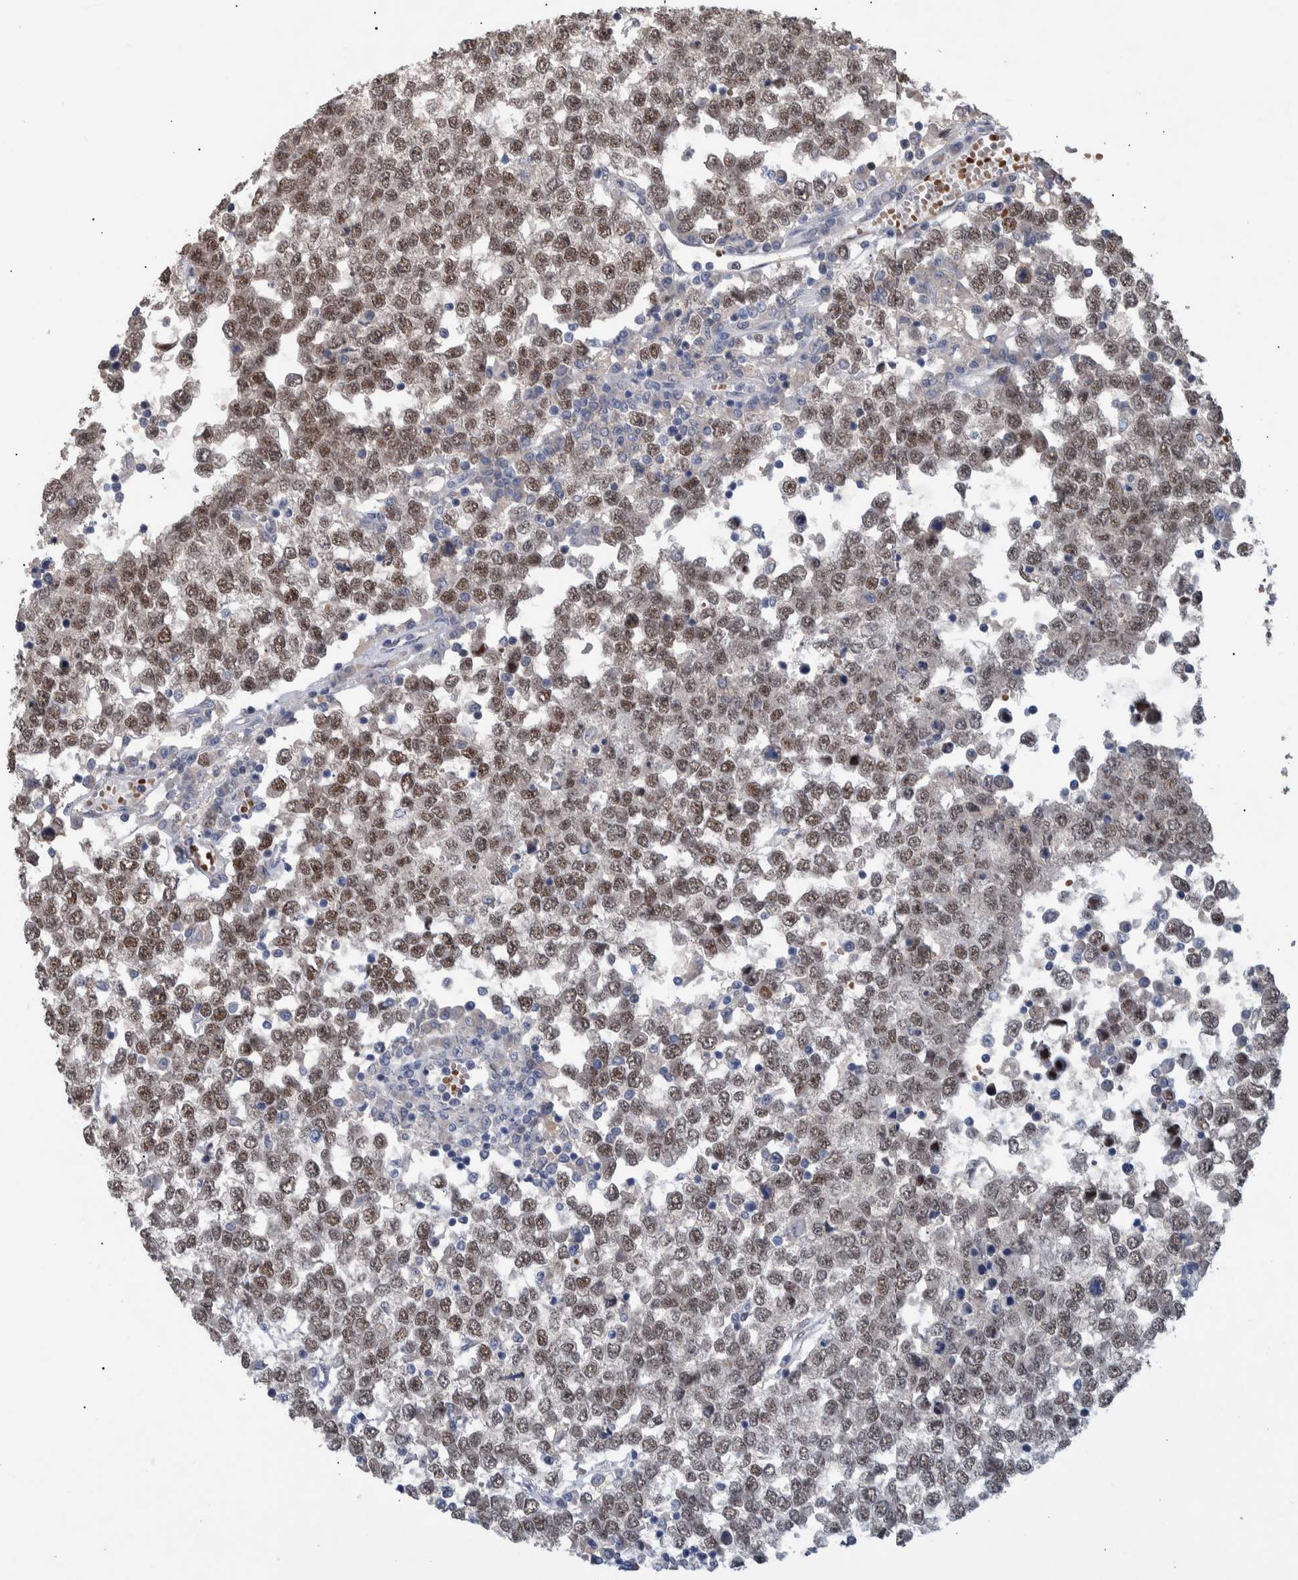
{"staining": {"intensity": "weak", "quantity": ">75%", "location": "nuclear"}, "tissue": "testis cancer", "cell_type": "Tumor cells", "image_type": "cancer", "snomed": [{"axis": "morphology", "description": "Seminoma, NOS"}, {"axis": "topography", "description": "Testis"}], "caption": "A brown stain highlights weak nuclear staining of a protein in seminoma (testis) tumor cells.", "gene": "ESRP1", "patient": {"sex": "male", "age": 65}}